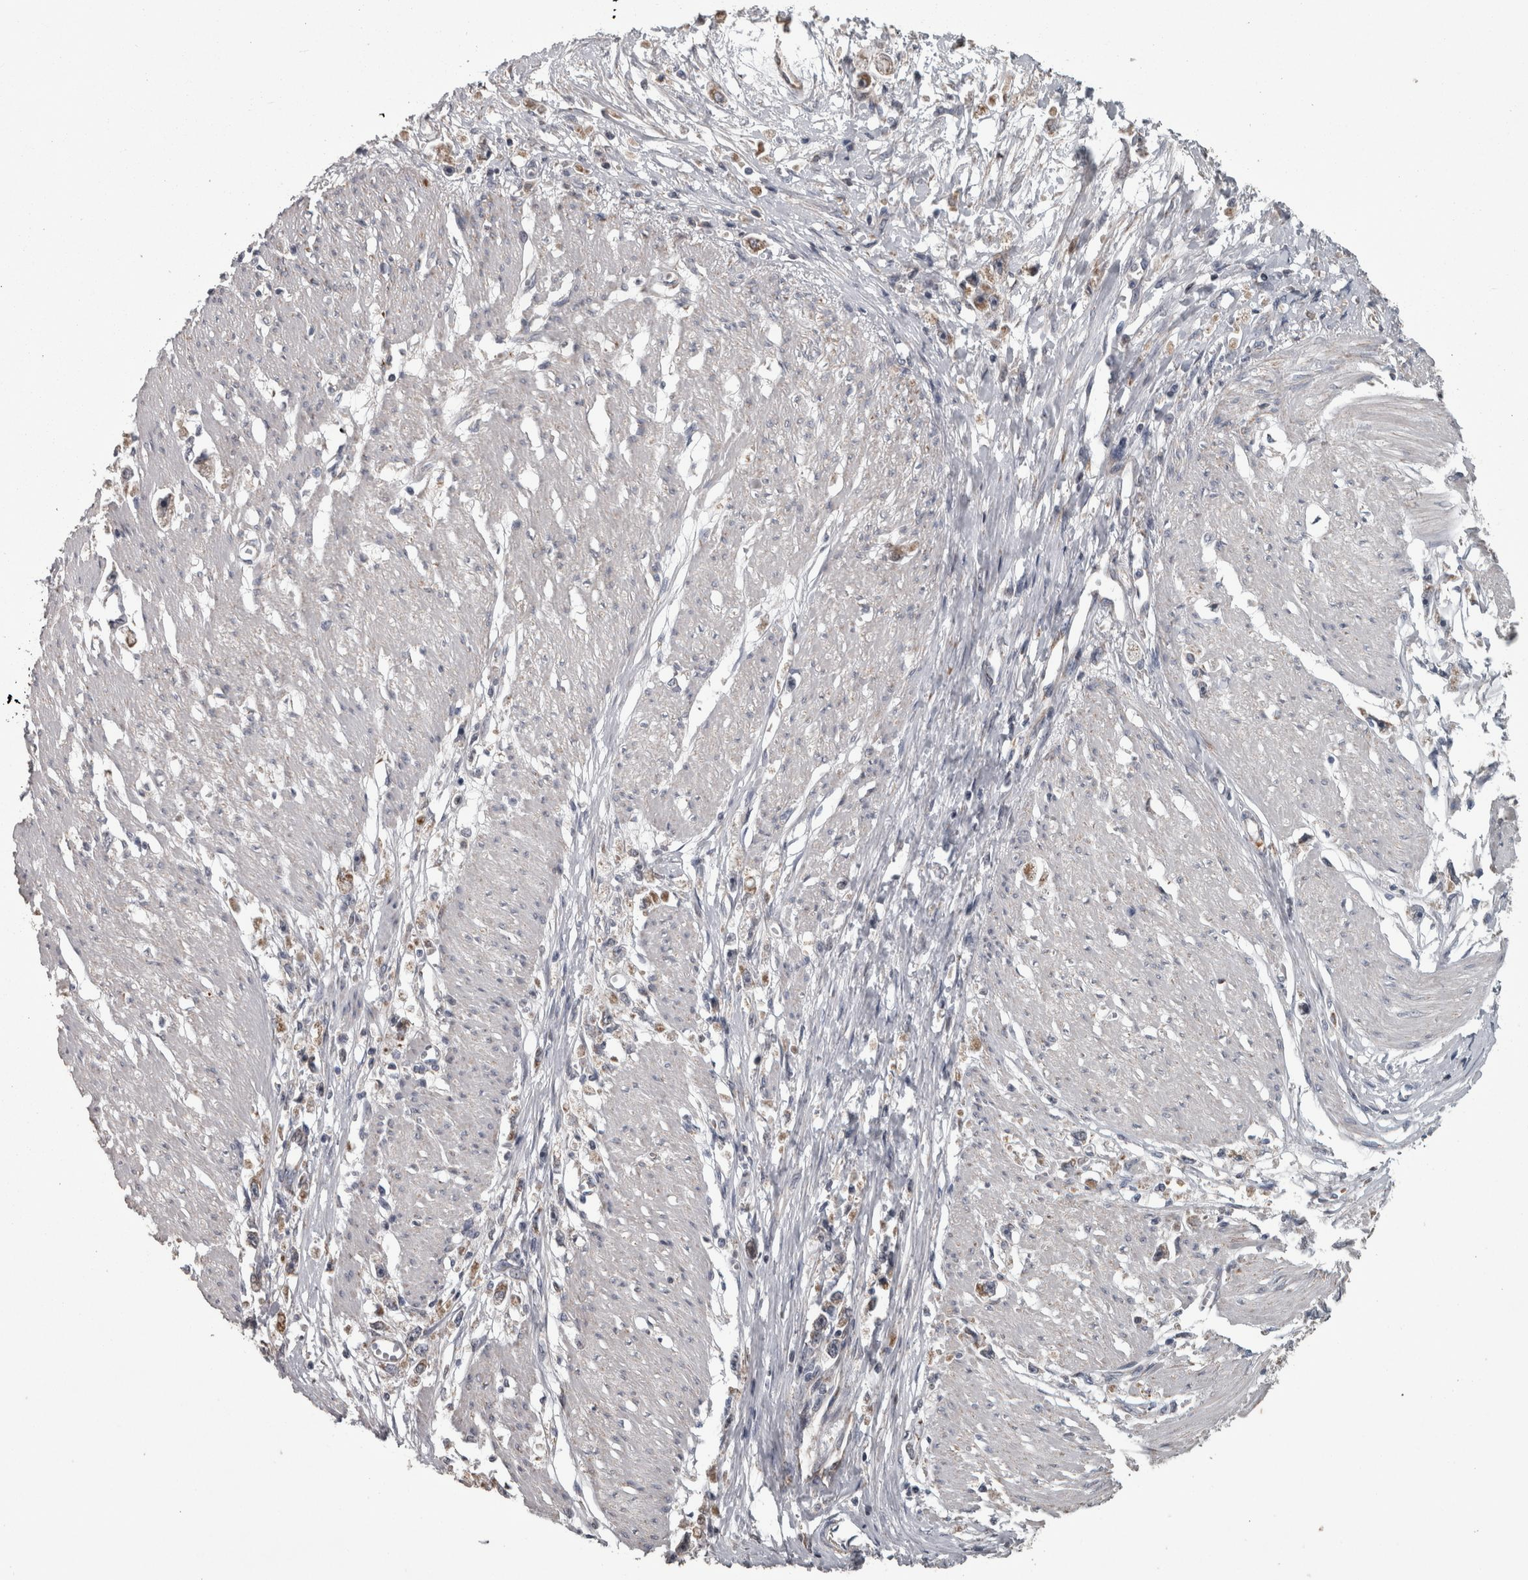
{"staining": {"intensity": "weak", "quantity": ">75%", "location": "cytoplasmic/membranous"}, "tissue": "stomach cancer", "cell_type": "Tumor cells", "image_type": "cancer", "snomed": [{"axis": "morphology", "description": "Adenocarcinoma, NOS"}, {"axis": "topography", "description": "Stomach"}], "caption": "Immunohistochemistry (IHC) photomicrograph of neoplastic tissue: human stomach cancer stained using immunohistochemistry exhibits low levels of weak protein expression localized specifically in the cytoplasmic/membranous of tumor cells, appearing as a cytoplasmic/membranous brown color.", "gene": "DBT", "patient": {"sex": "female", "age": 59}}